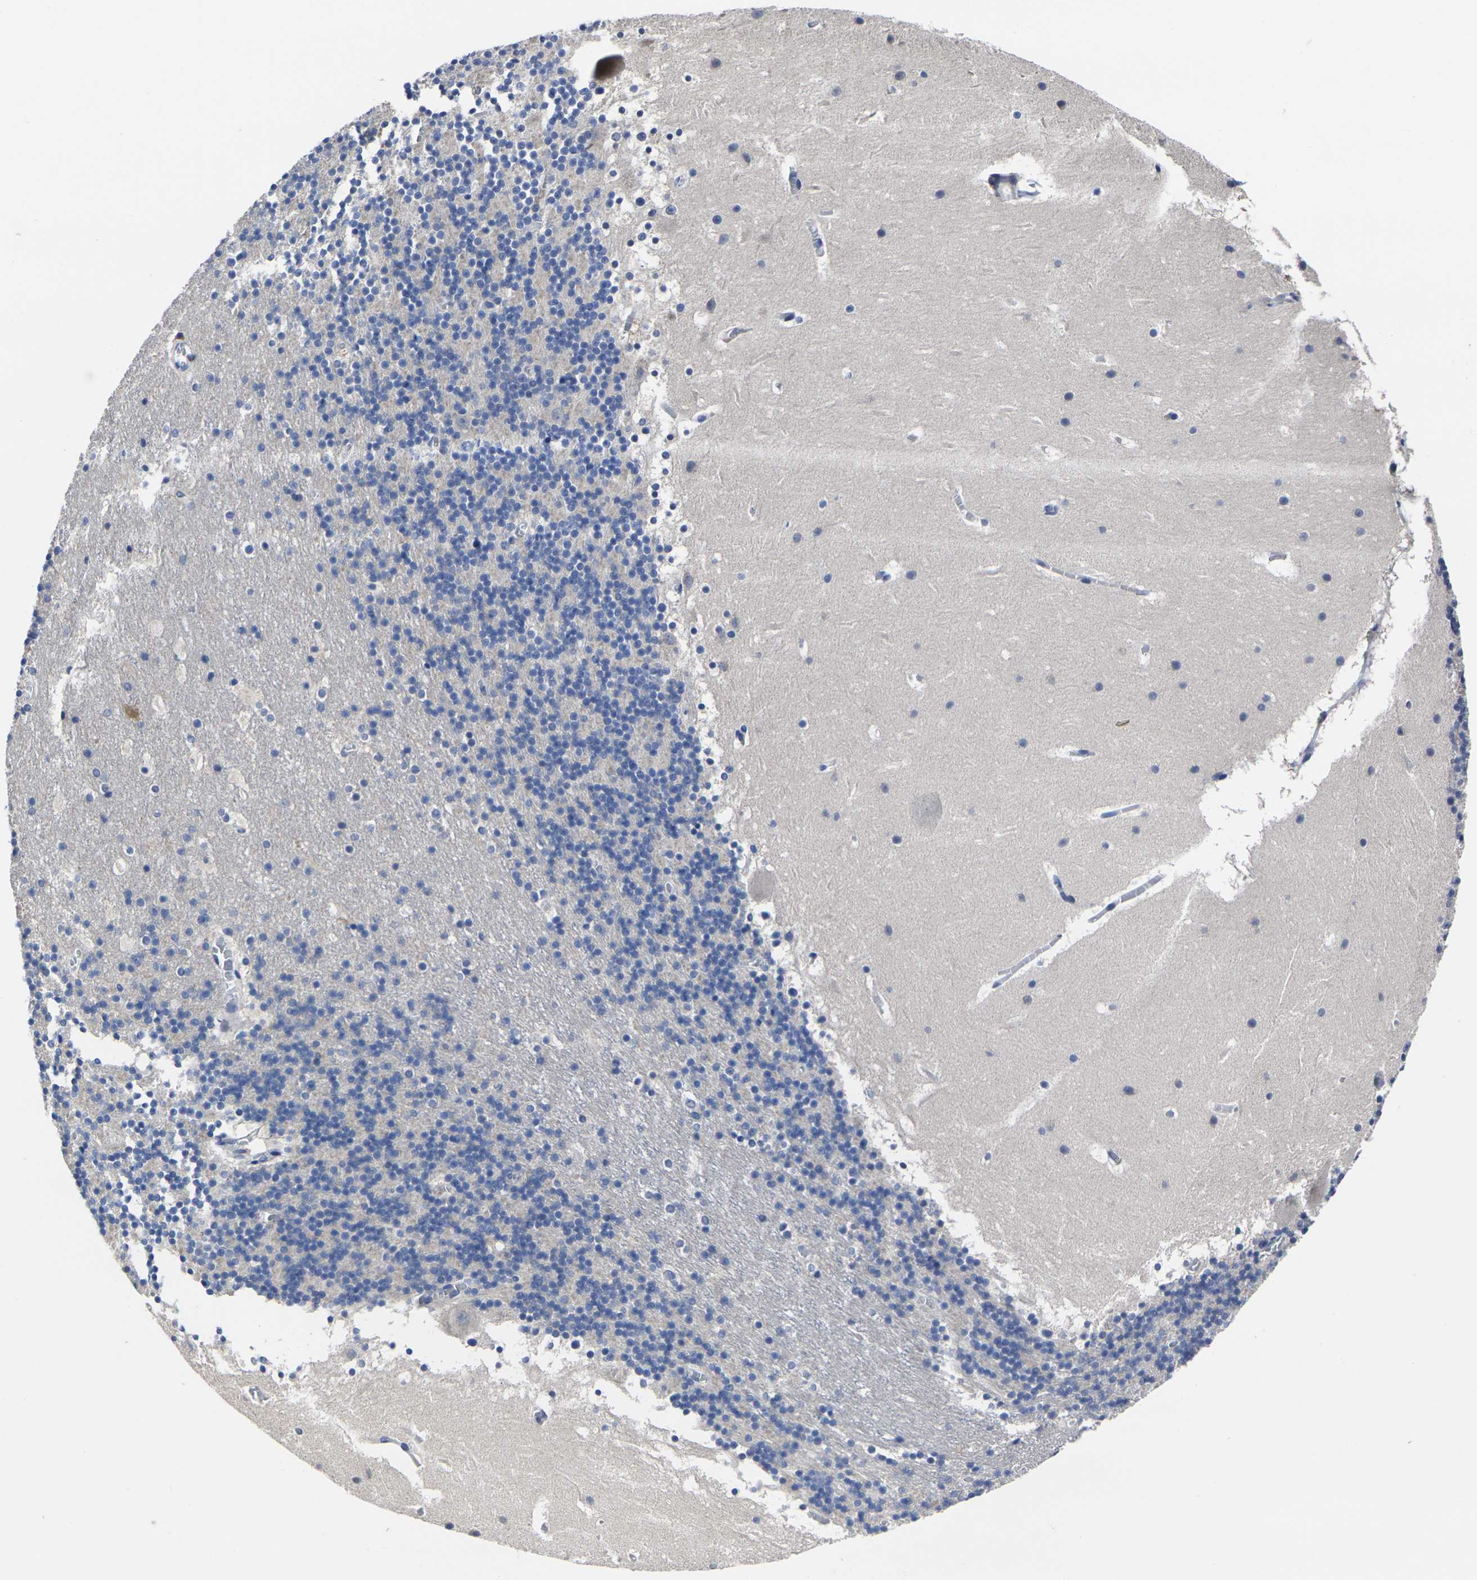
{"staining": {"intensity": "negative", "quantity": "none", "location": "none"}, "tissue": "cerebellum", "cell_type": "Cells in granular layer", "image_type": "normal", "snomed": [{"axis": "morphology", "description": "Normal tissue, NOS"}, {"axis": "topography", "description": "Cerebellum"}], "caption": "Photomicrograph shows no significant protein positivity in cells in granular layer of unremarkable cerebellum.", "gene": "CYP2C8", "patient": {"sex": "male", "age": 45}}